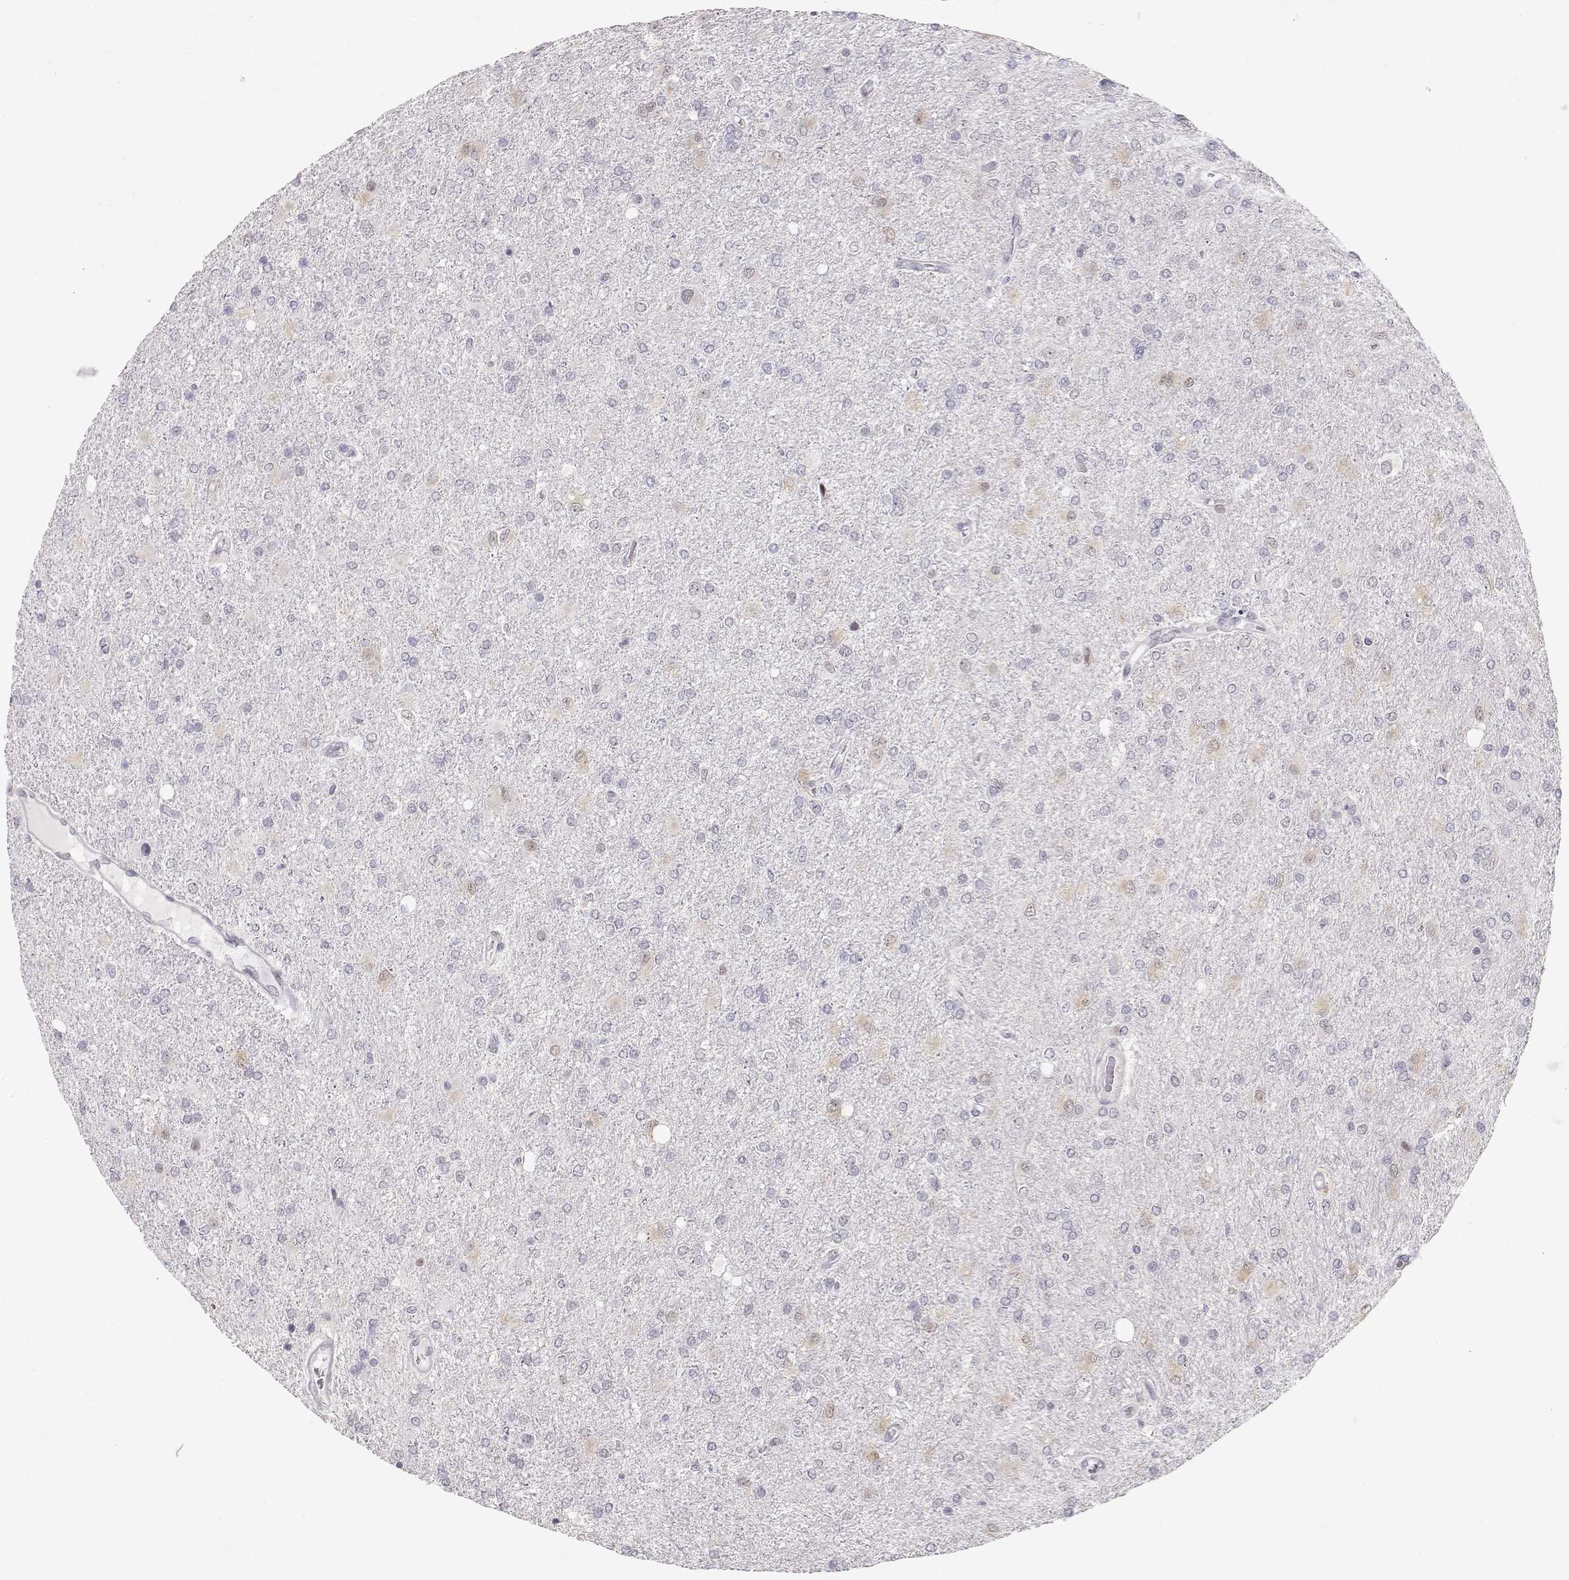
{"staining": {"intensity": "negative", "quantity": "none", "location": "none"}, "tissue": "glioma", "cell_type": "Tumor cells", "image_type": "cancer", "snomed": [{"axis": "morphology", "description": "Glioma, malignant, High grade"}, {"axis": "topography", "description": "Cerebral cortex"}], "caption": "Malignant glioma (high-grade) stained for a protein using immunohistochemistry displays no staining tumor cells.", "gene": "TEPP", "patient": {"sex": "male", "age": 70}}